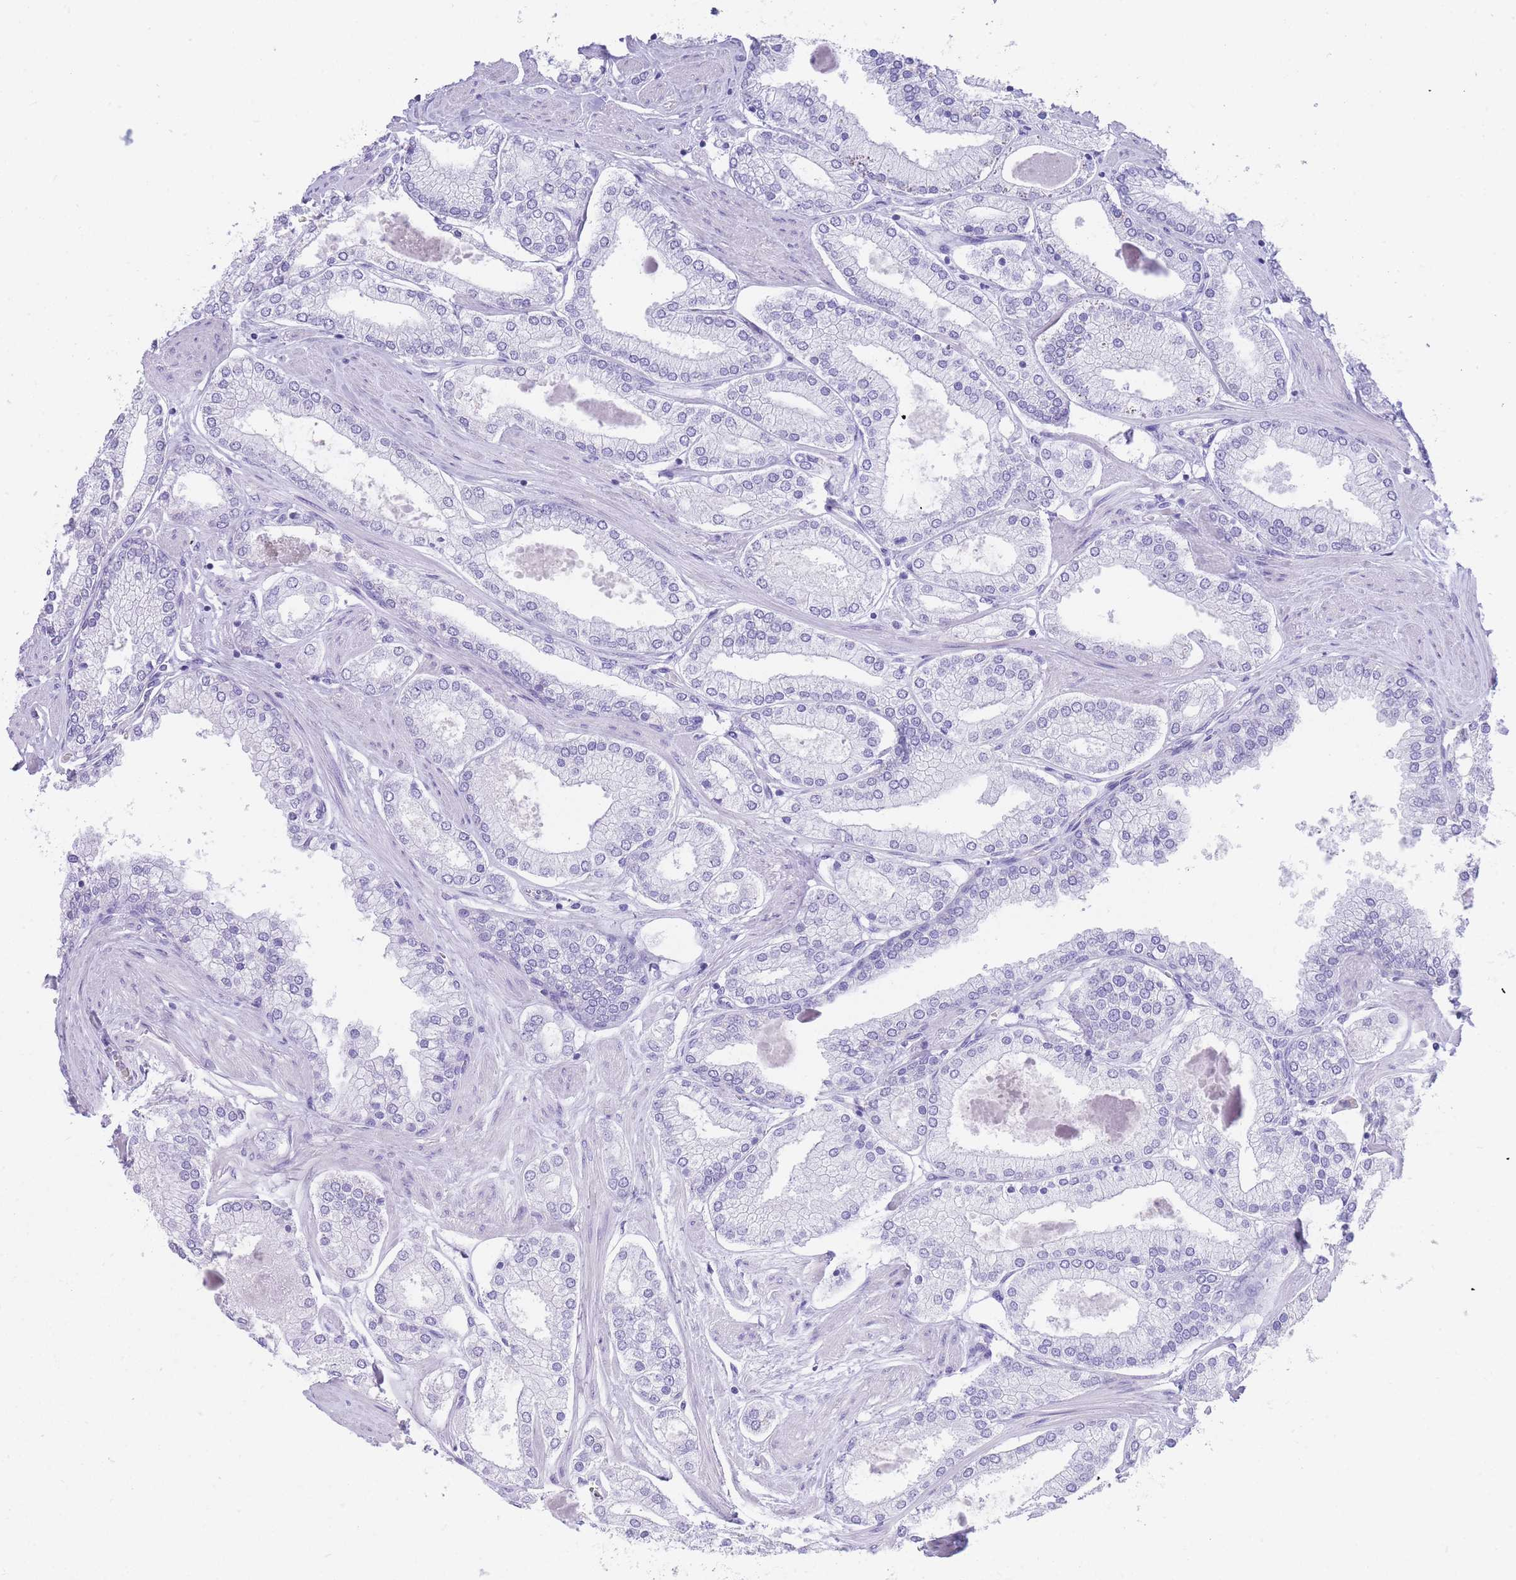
{"staining": {"intensity": "negative", "quantity": "none", "location": "none"}, "tissue": "prostate cancer", "cell_type": "Tumor cells", "image_type": "cancer", "snomed": [{"axis": "morphology", "description": "Adenocarcinoma, Low grade"}, {"axis": "topography", "description": "Prostate"}], "caption": "The immunohistochemistry micrograph has no significant staining in tumor cells of prostate adenocarcinoma (low-grade) tissue.", "gene": "ELOA2", "patient": {"sex": "male", "age": 42}}